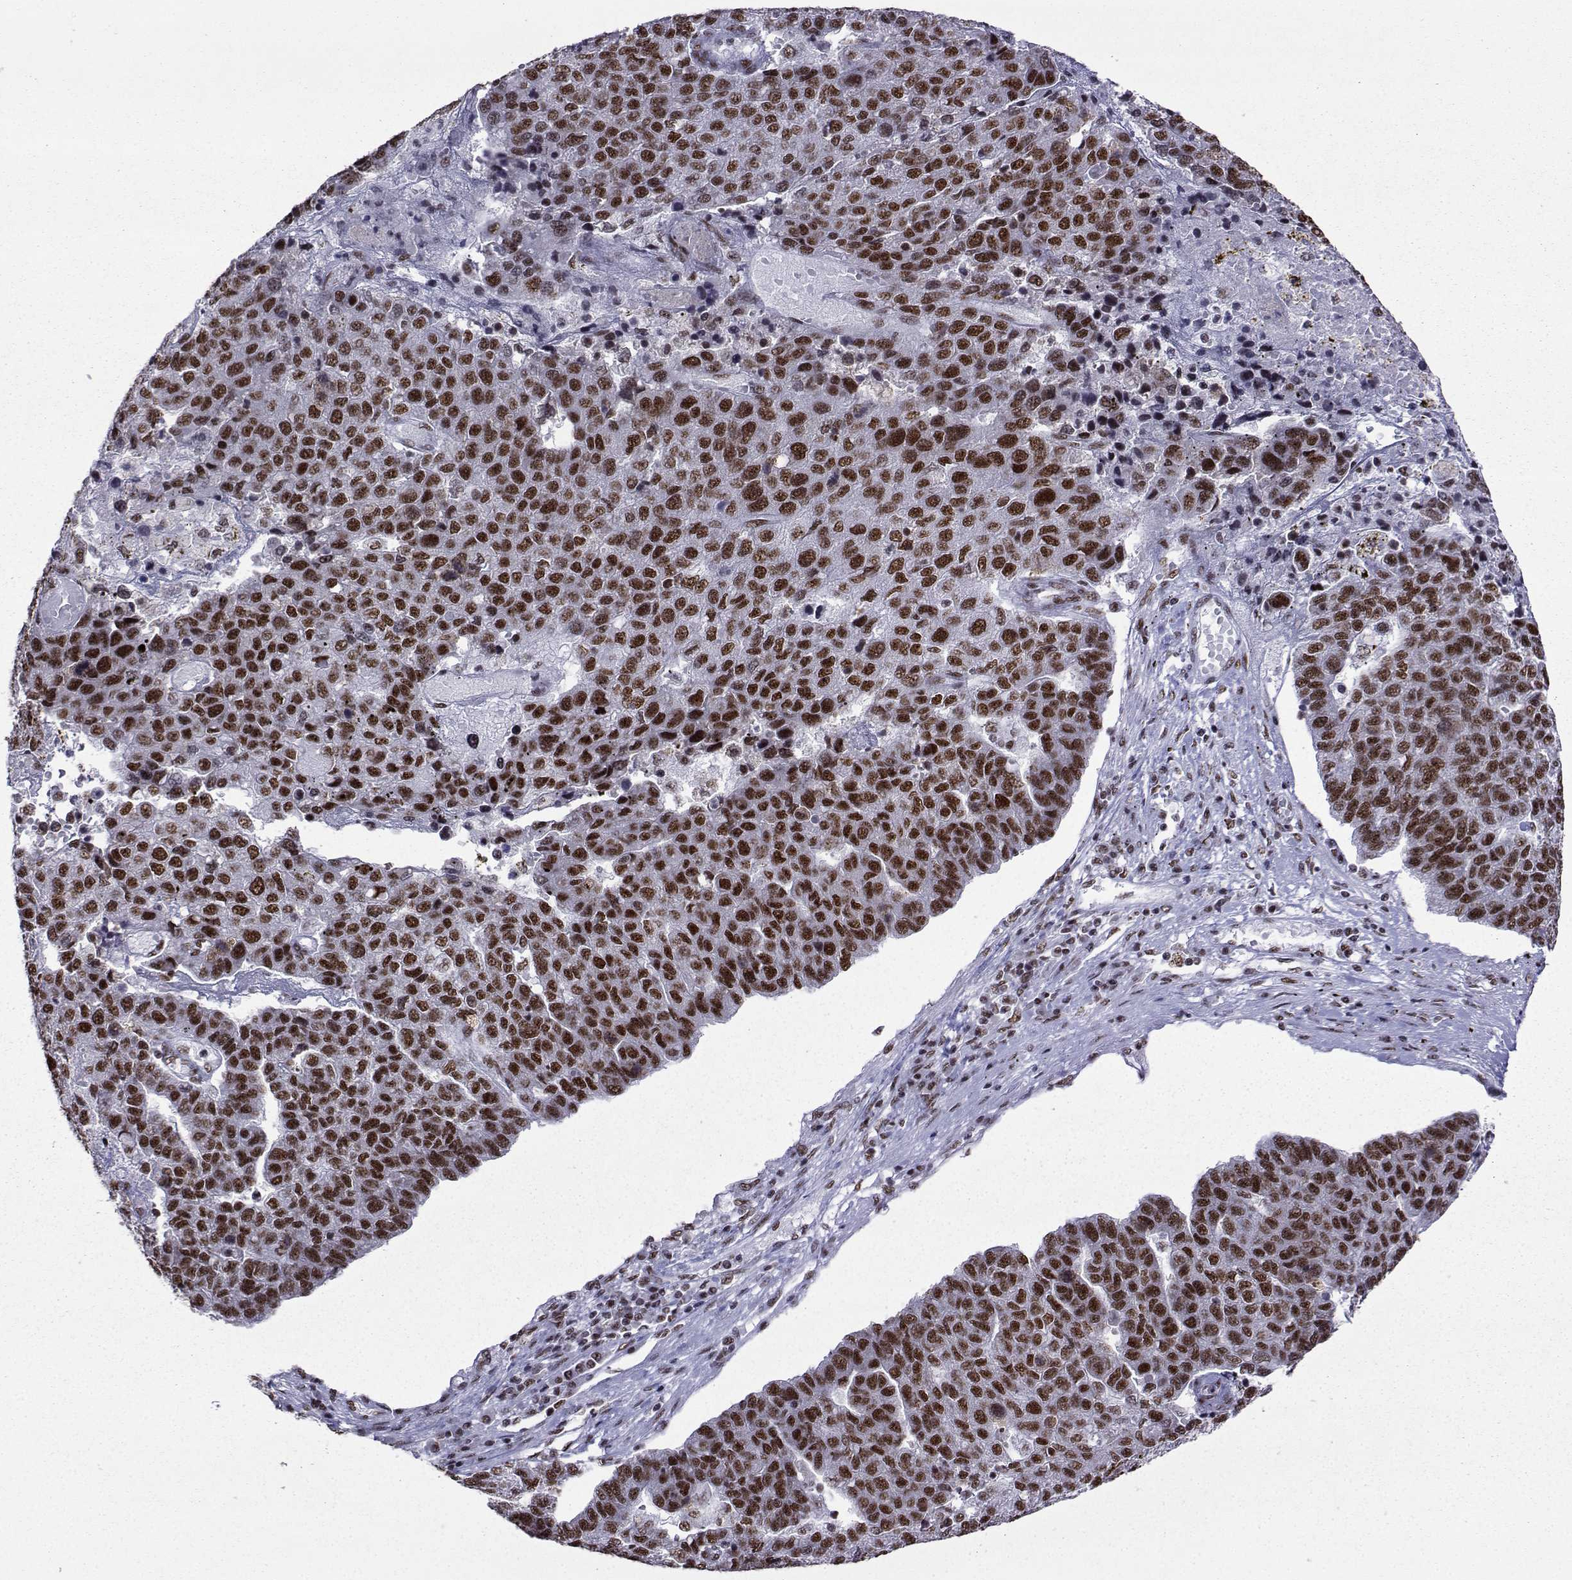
{"staining": {"intensity": "strong", "quantity": "25%-75%", "location": "nuclear"}, "tissue": "pancreatic cancer", "cell_type": "Tumor cells", "image_type": "cancer", "snomed": [{"axis": "morphology", "description": "Adenocarcinoma, NOS"}, {"axis": "topography", "description": "Pancreas"}], "caption": "Pancreatic cancer (adenocarcinoma) tissue exhibits strong nuclear positivity in approximately 25%-75% of tumor cells, visualized by immunohistochemistry.", "gene": "SNRPB2", "patient": {"sex": "female", "age": 61}}